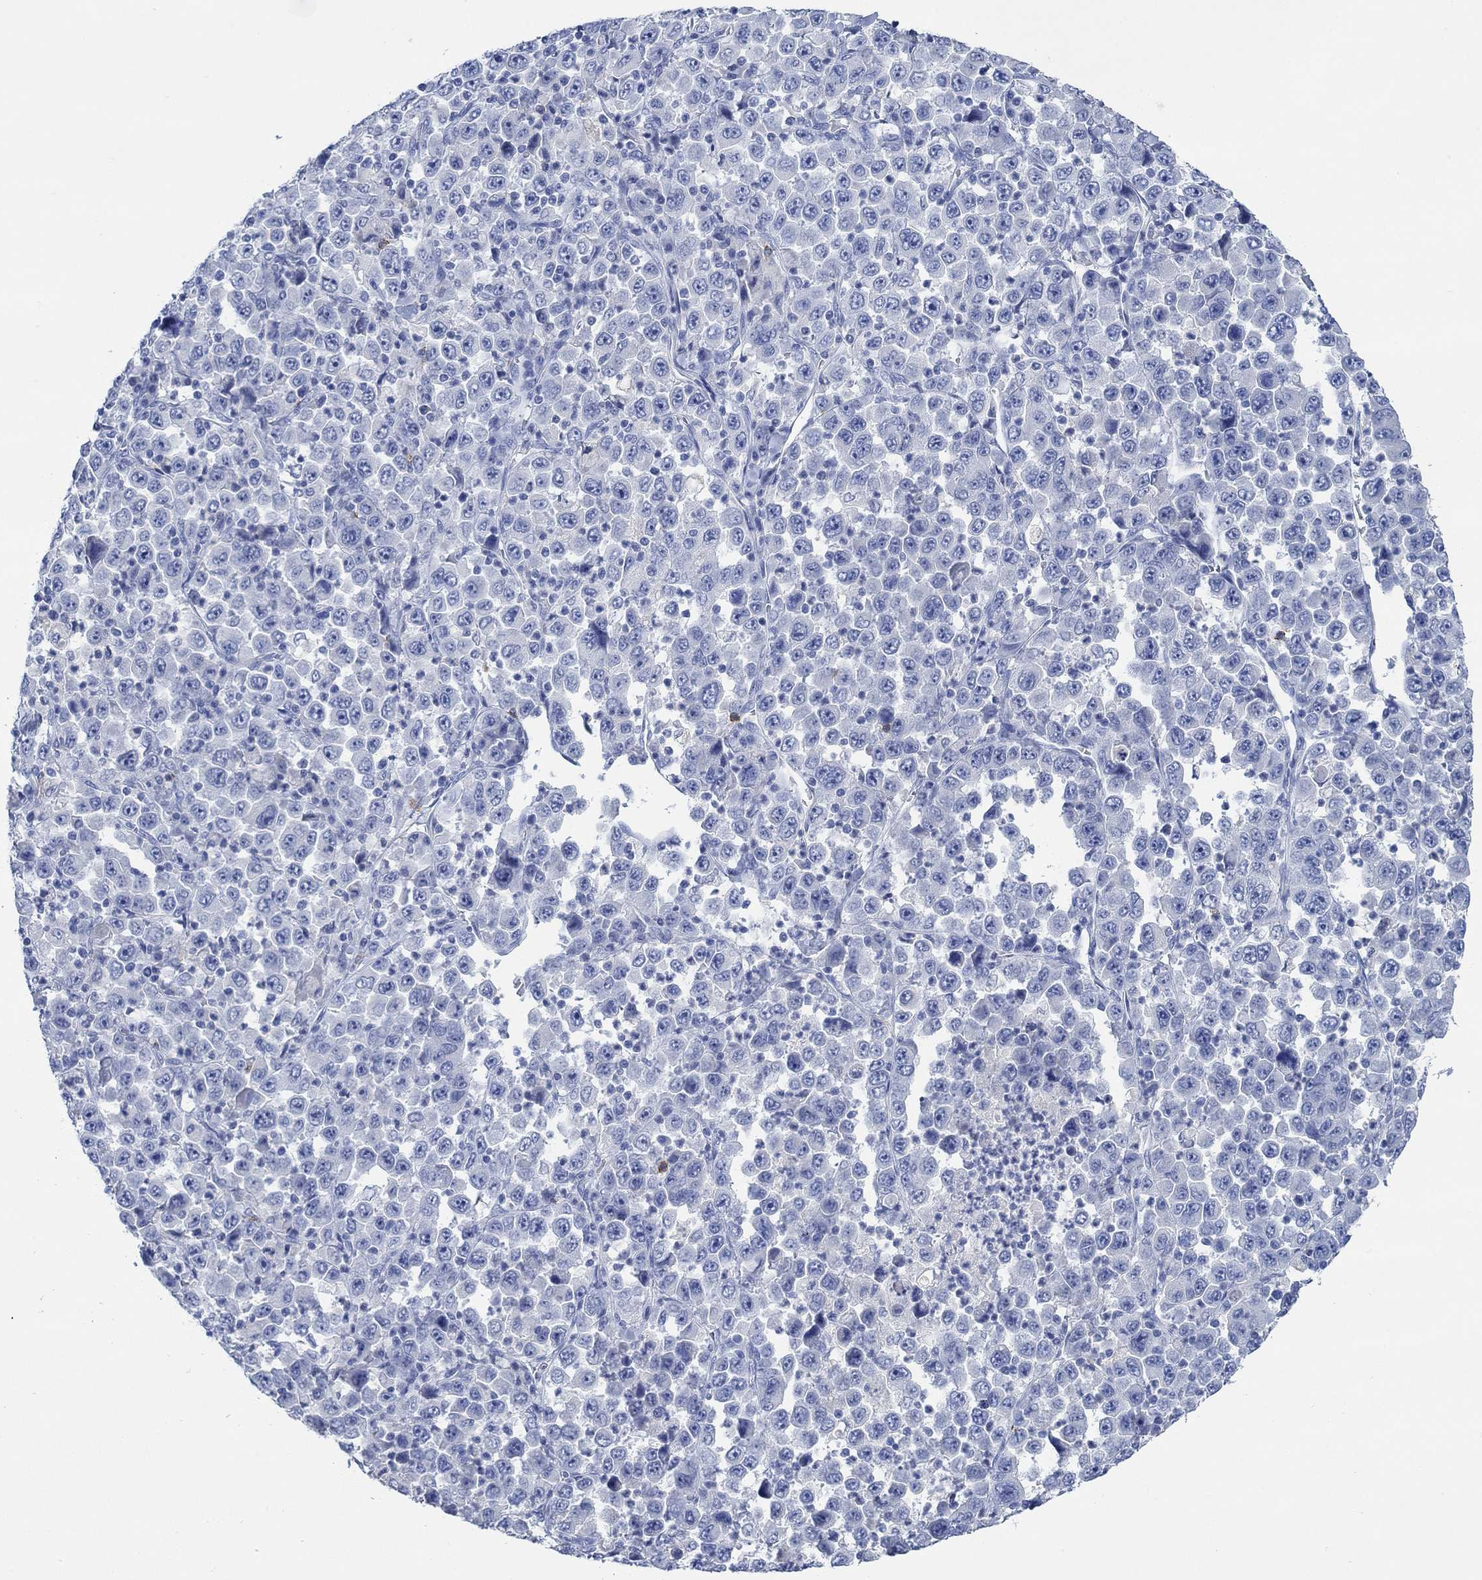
{"staining": {"intensity": "negative", "quantity": "none", "location": "none"}, "tissue": "stomach cancer", "cell_type": "Tumor cells", "image_type": "cancer", "snomed": [{"axis": "morphology", "description": "Normal tissue, NOS"}, {"axis": "morphology", "description": "Adenocarcinoma, NOS"}, {"axis": "topography", "description": "Stomach, upper"}, {"axis": "topography", "description": "Stomach"}], "caption": "DAB (3,3'-diaminobenzidine) immunohistochemical staining of stomach cancer demonstrates no significant positivity in tumor cells.", "gene": "PPP1R17", "patient": {"sex": "male", "age": 59}}